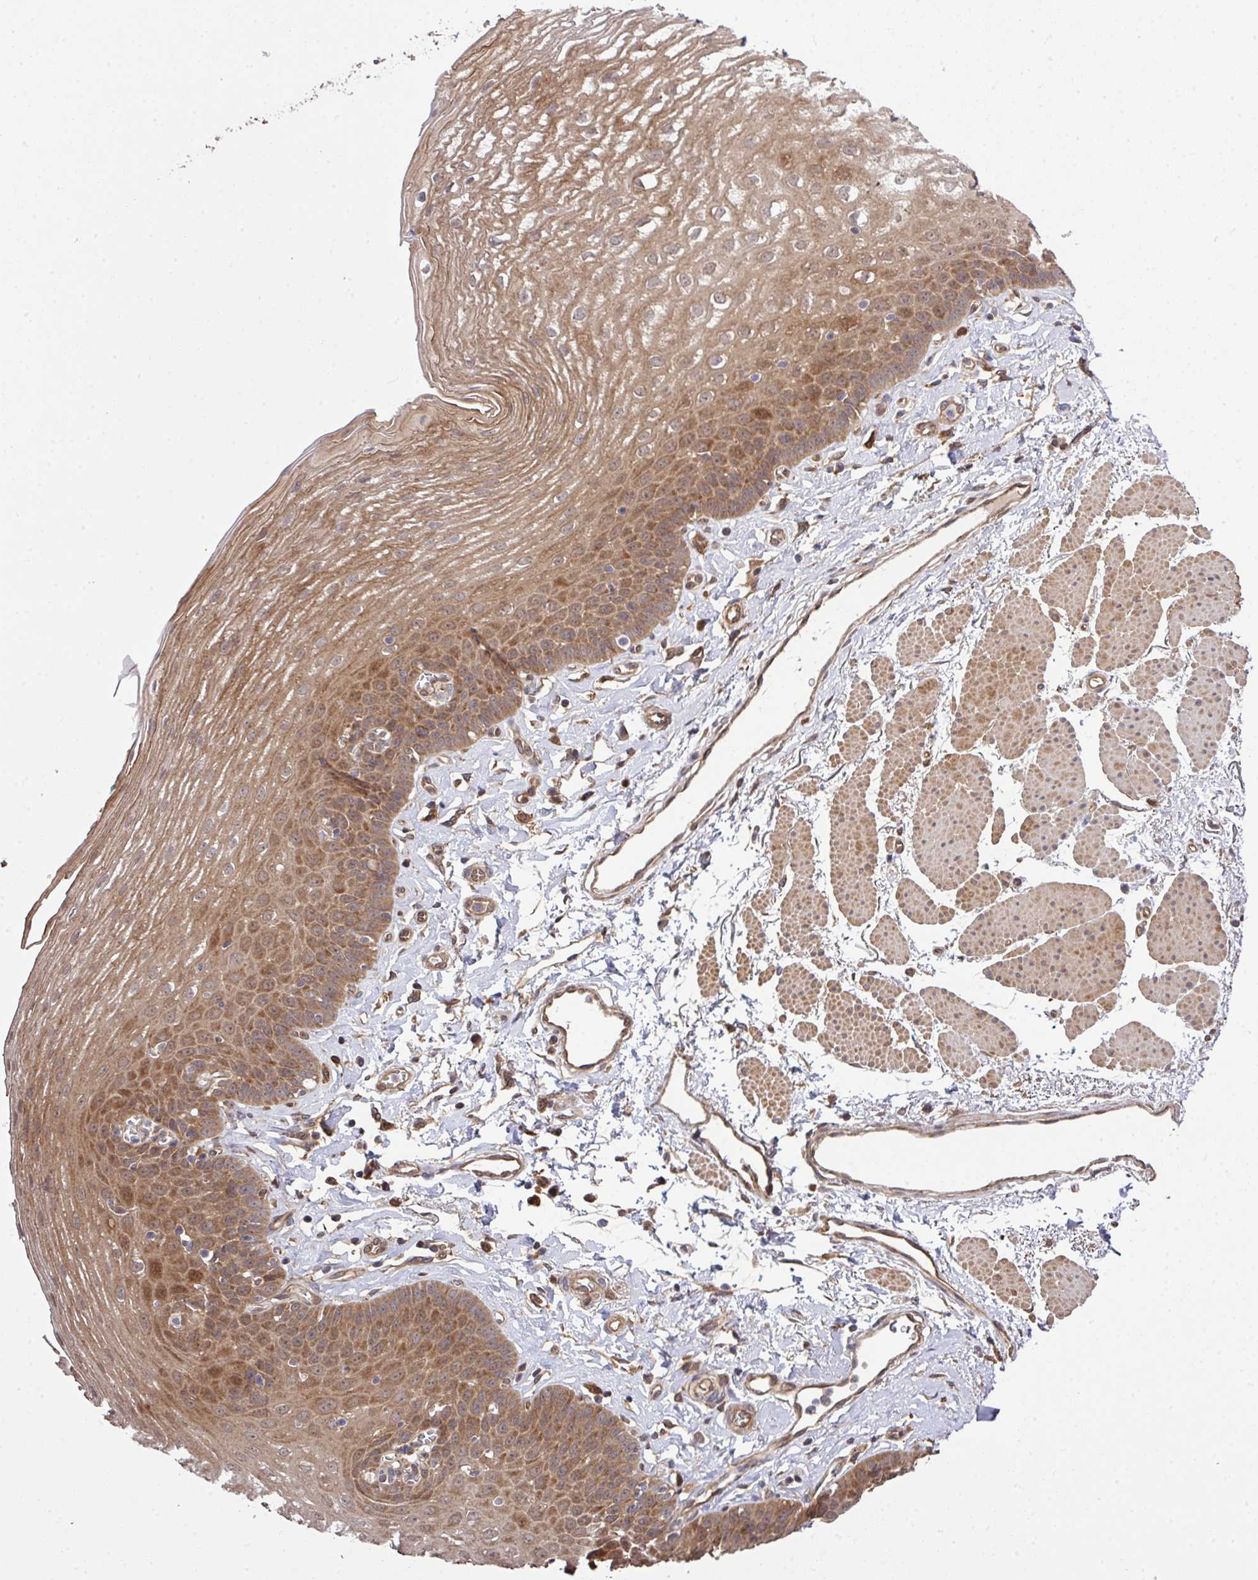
{"staining": {"intensity": "moderate", "quantity": ">75%", "location": "cytoplasmic/membranous"}, "tissue": "esophagus", "cell_type": "Squamous epithelial cells", "image_type": "normal", "snomed": [{"axis": "morphology", "description": "Normal tissue, NOS"}, {"axis": "topography", "description": "Esophagus"}], "caption": "Immunohistochemical staining of benign esophagus exhibits moderate cytoplasmic/membranous protein expression in about >75% of squamous epithelial cells.", "gene": "ARPIN", "patient": {"sex": "female", "age": 81}}